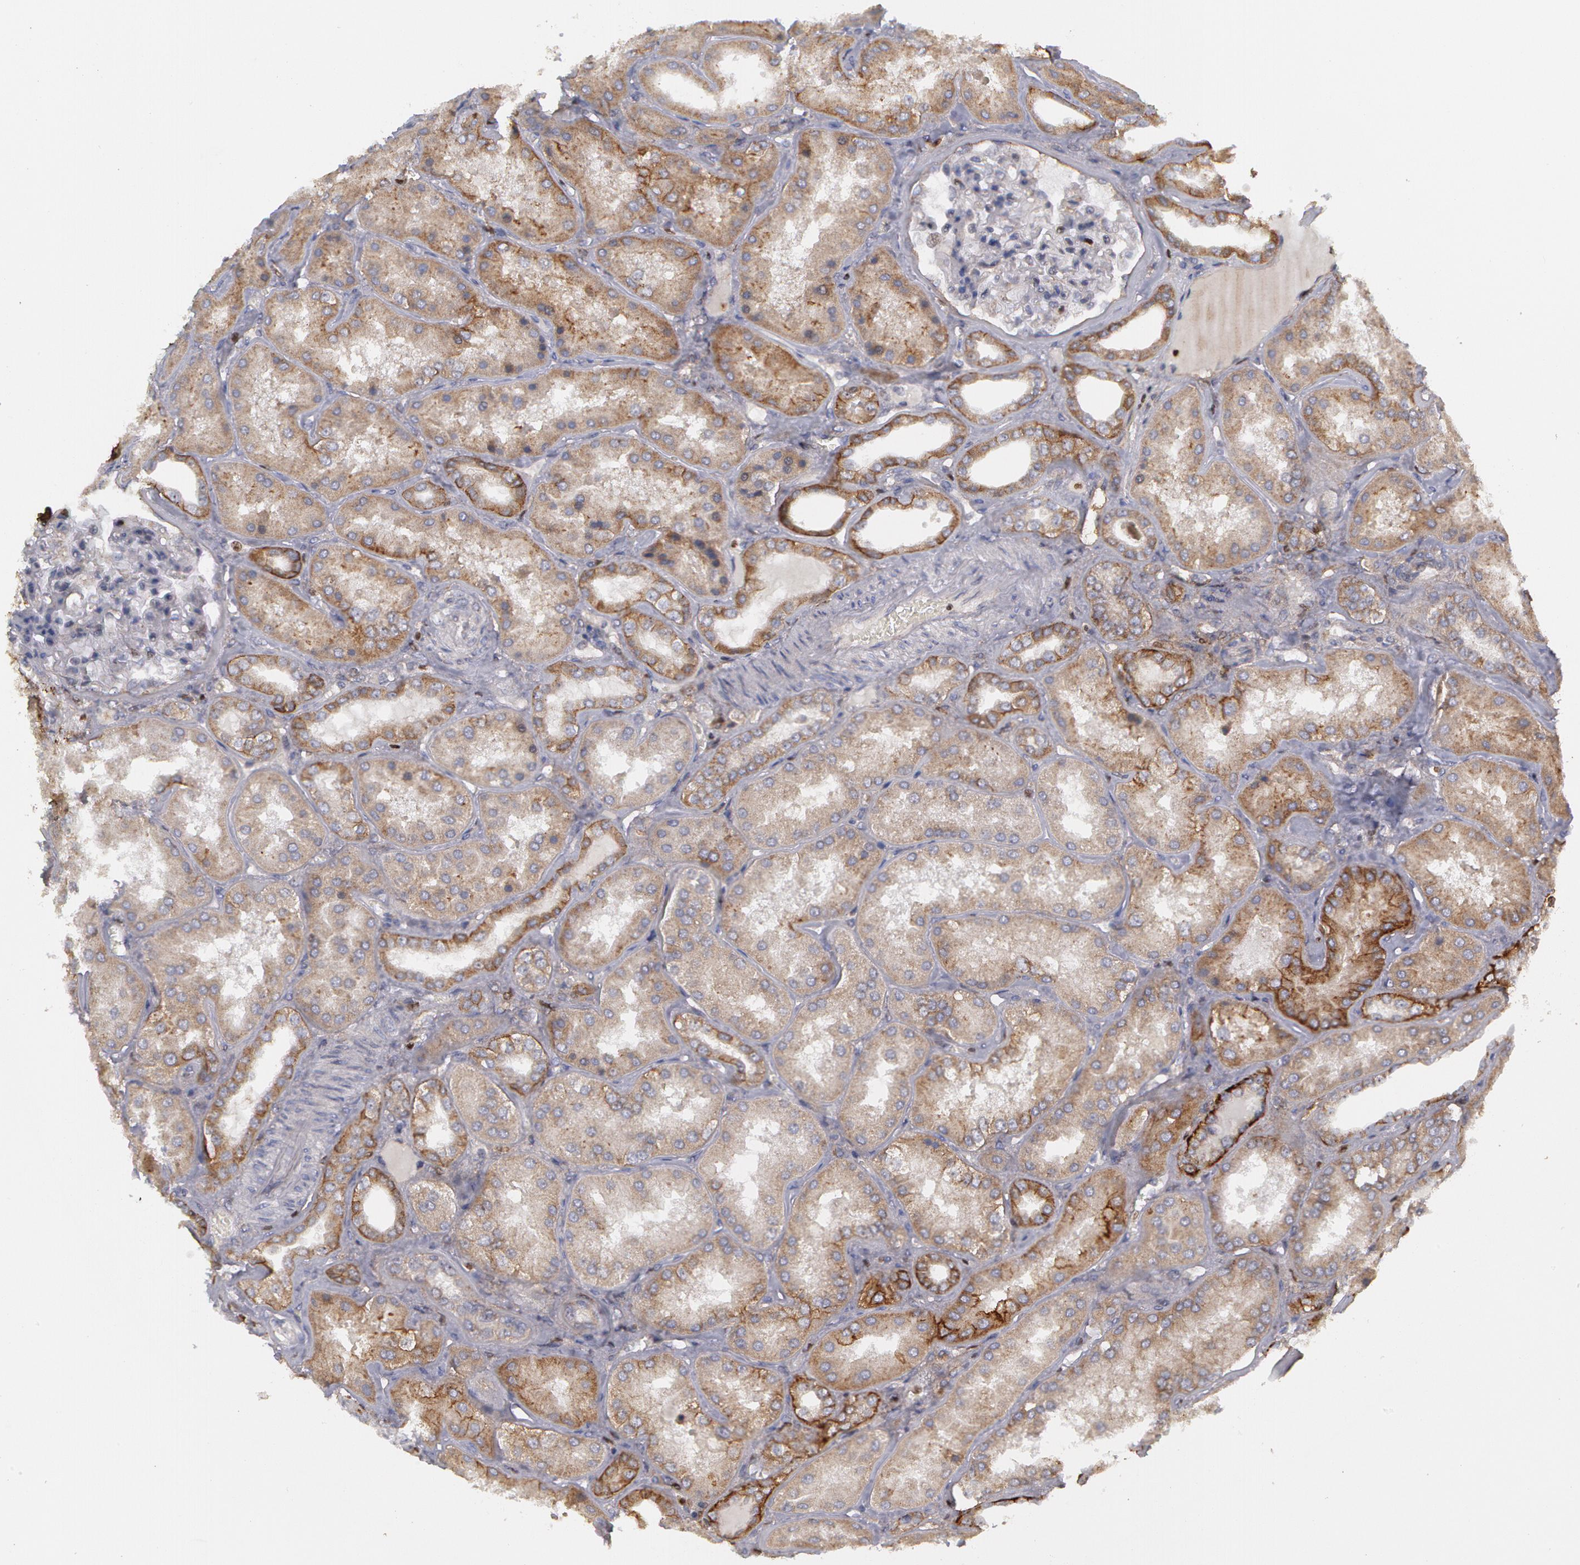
{"staining": {"intensity": "negative", "quantity": "none", "location": "none"}, "tissue": "kidney", "cell_type": "Cells in glomeruli", "image_type": "normal", "snomed": [{"axis": "morphology", "description": "Normal tissue, NOS"}, {"axis": "topography", "description": "Kidney"}], "caption": "Cells in glomeruli show no significant protein staining in normal kidney. The staining was performed using DAB to visualize the protein expression in brown, while the nuclei were stained in blue with hematoxylin (Magnification: 20x).", "gene": "ERBB2", "patient": {"sex": "female", "age": 56}}